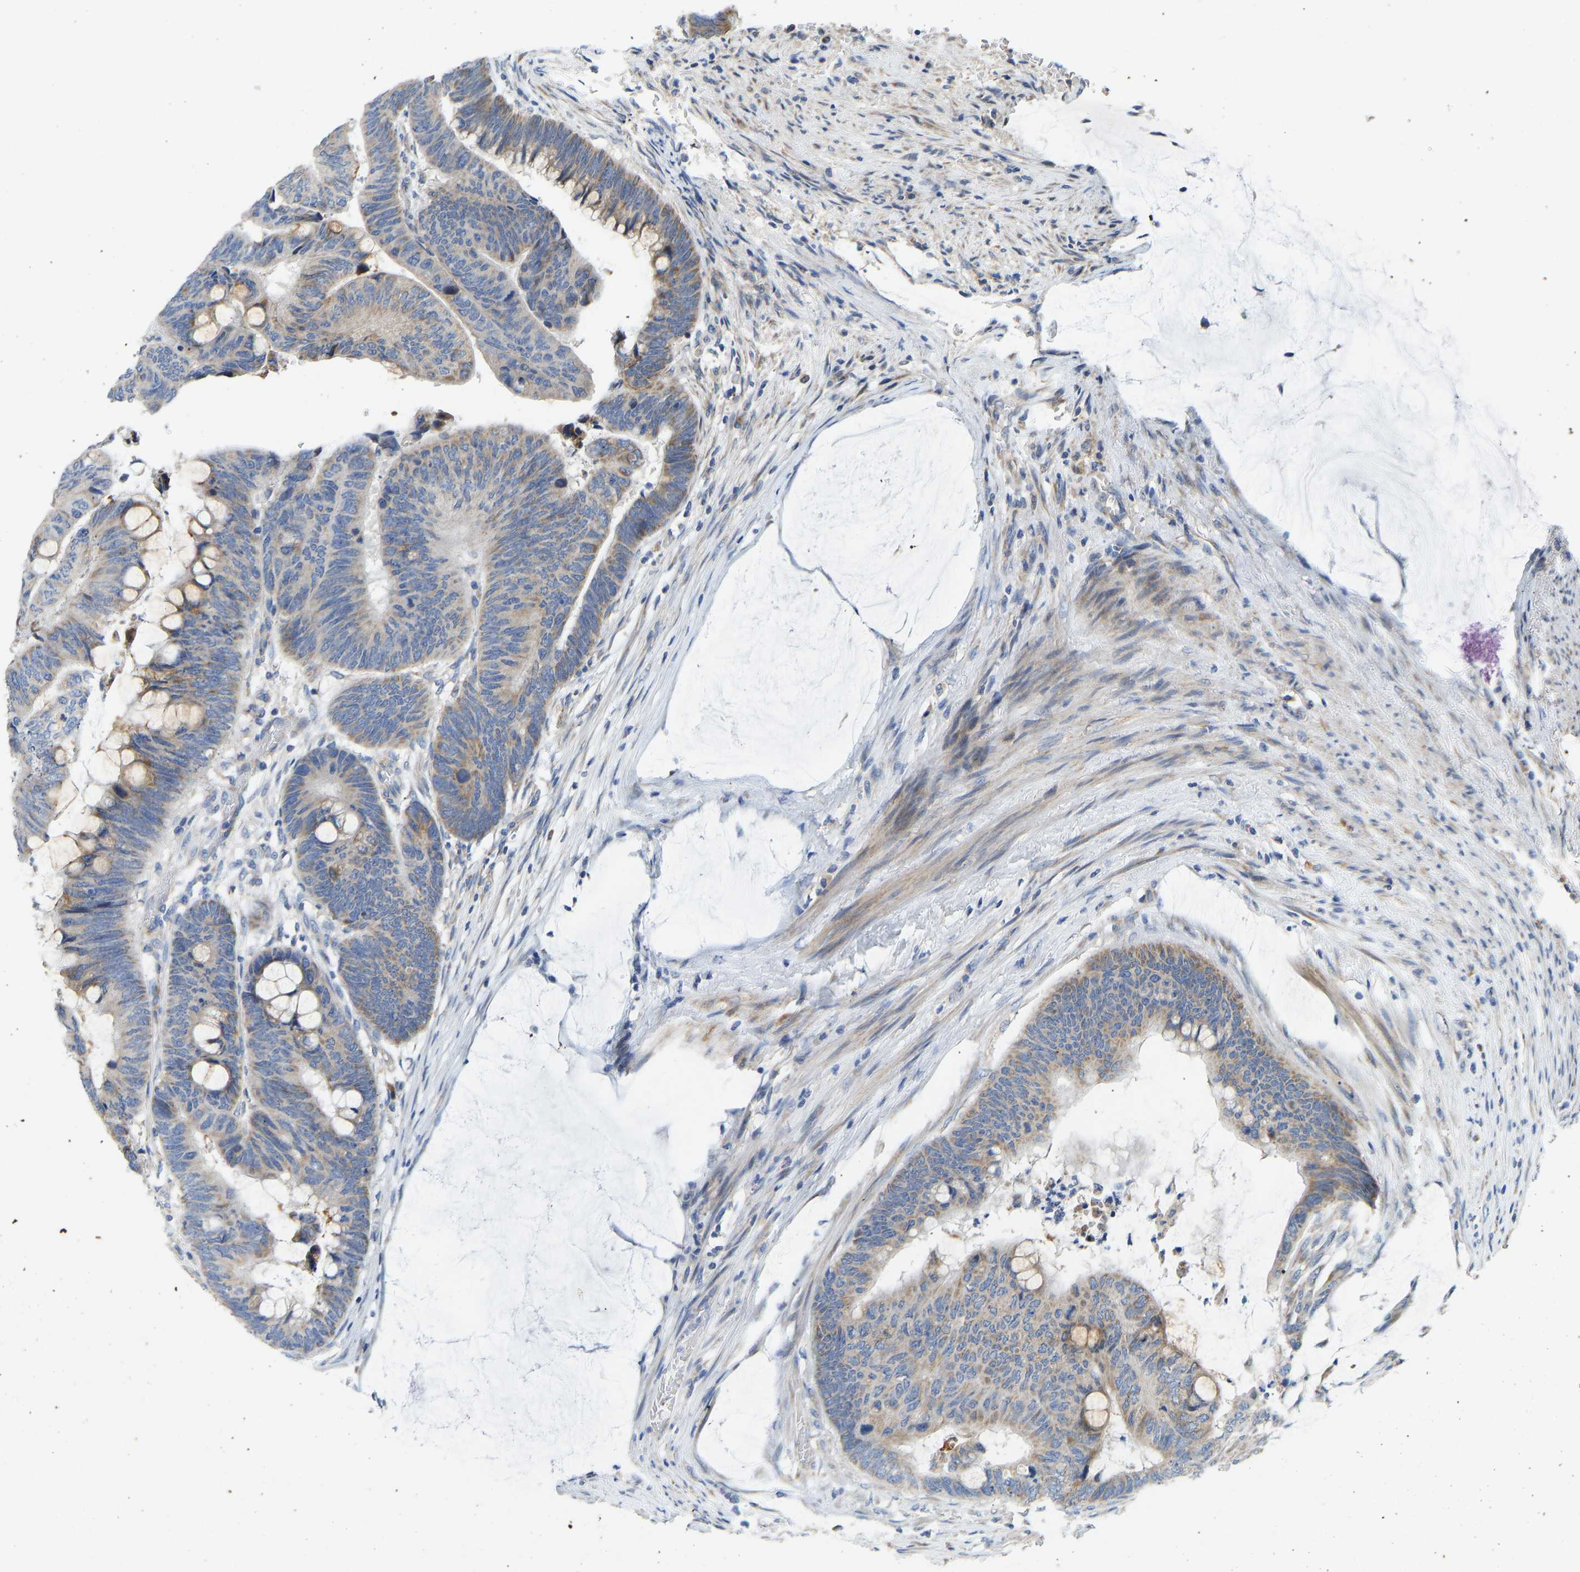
{"staining": {"intensity": "moderate", "quantity": "25%-75%", "location": "cytoplasmic/membranous"}, "tissue": "colorectal cancer", "cell_type": "Tumor cells", "image_type": "cancer", "snomed": [{"axis": "morphology", "description": "Normal tissue, NOS"}, {"axis": "morphology", "description": "Adenocarcinoma, NOS"}, {"axis": "topography", "description": "Rectum"}], "caption": "Colorectal adenocarcinoma stained for a protein reveals moderate cytoplasmic/membranous positivity in tumor cells.", "gene": "TMEM150A", "patient": {"sex": "male", "age": 92}}